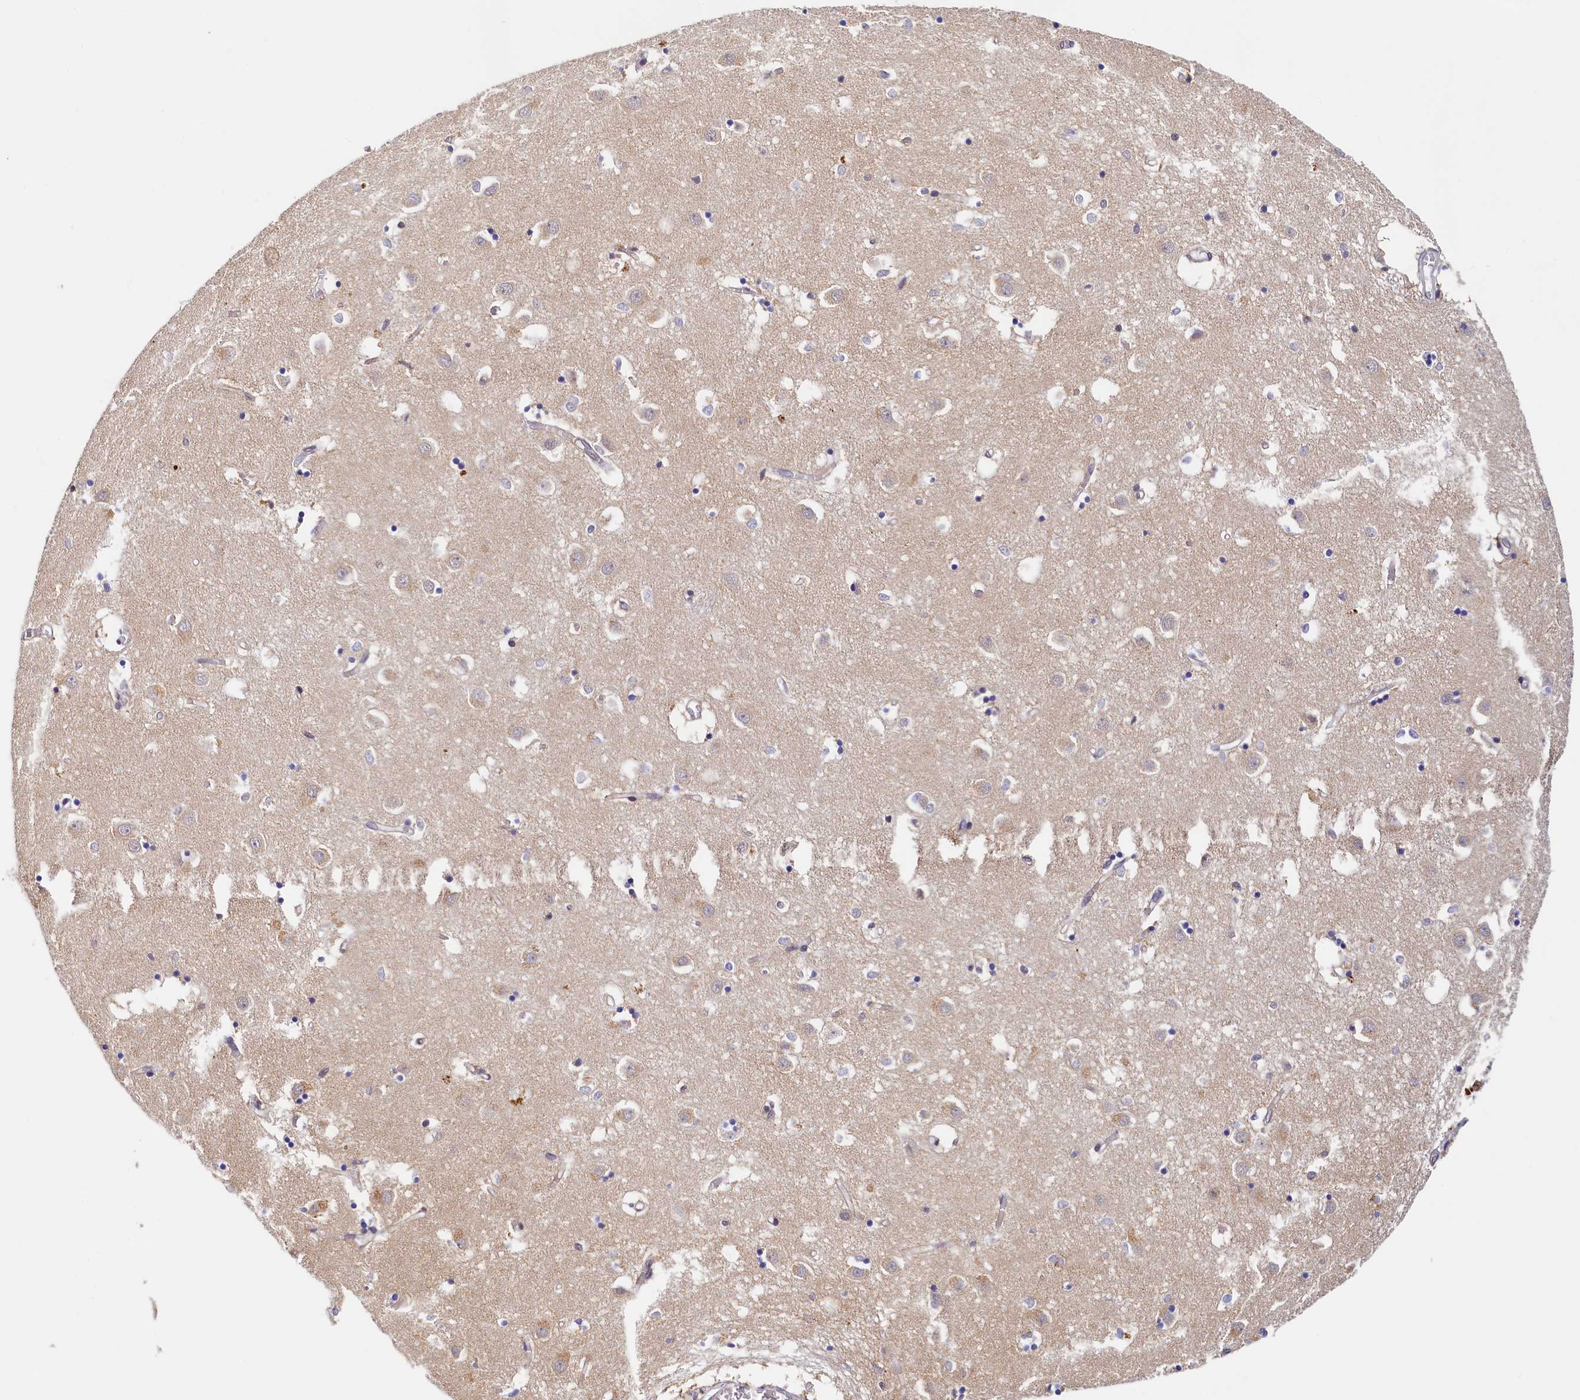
{"staining": {"intensity": "negative", "quantity": "none", "location": "none"}, "tissue": "caudate", "cell_type": "Glial cells", "image_type": "normal", "snomed": [{"axis": "morphology", "description": "Normal tissue, NOS"}, {"axis": "topography", "description": "Lateral ventricle wall"}], "caption": "Caudate was stained to show a protein in brown. There is no significant expression in glial cells. (Stains: DAB immunohistochemistry with hematoxylin counter stain, Microscopy: brightfield microscopy at high magnification).", "gene": "PAAF1", "patient": {"sex": "male", "age": 70}}